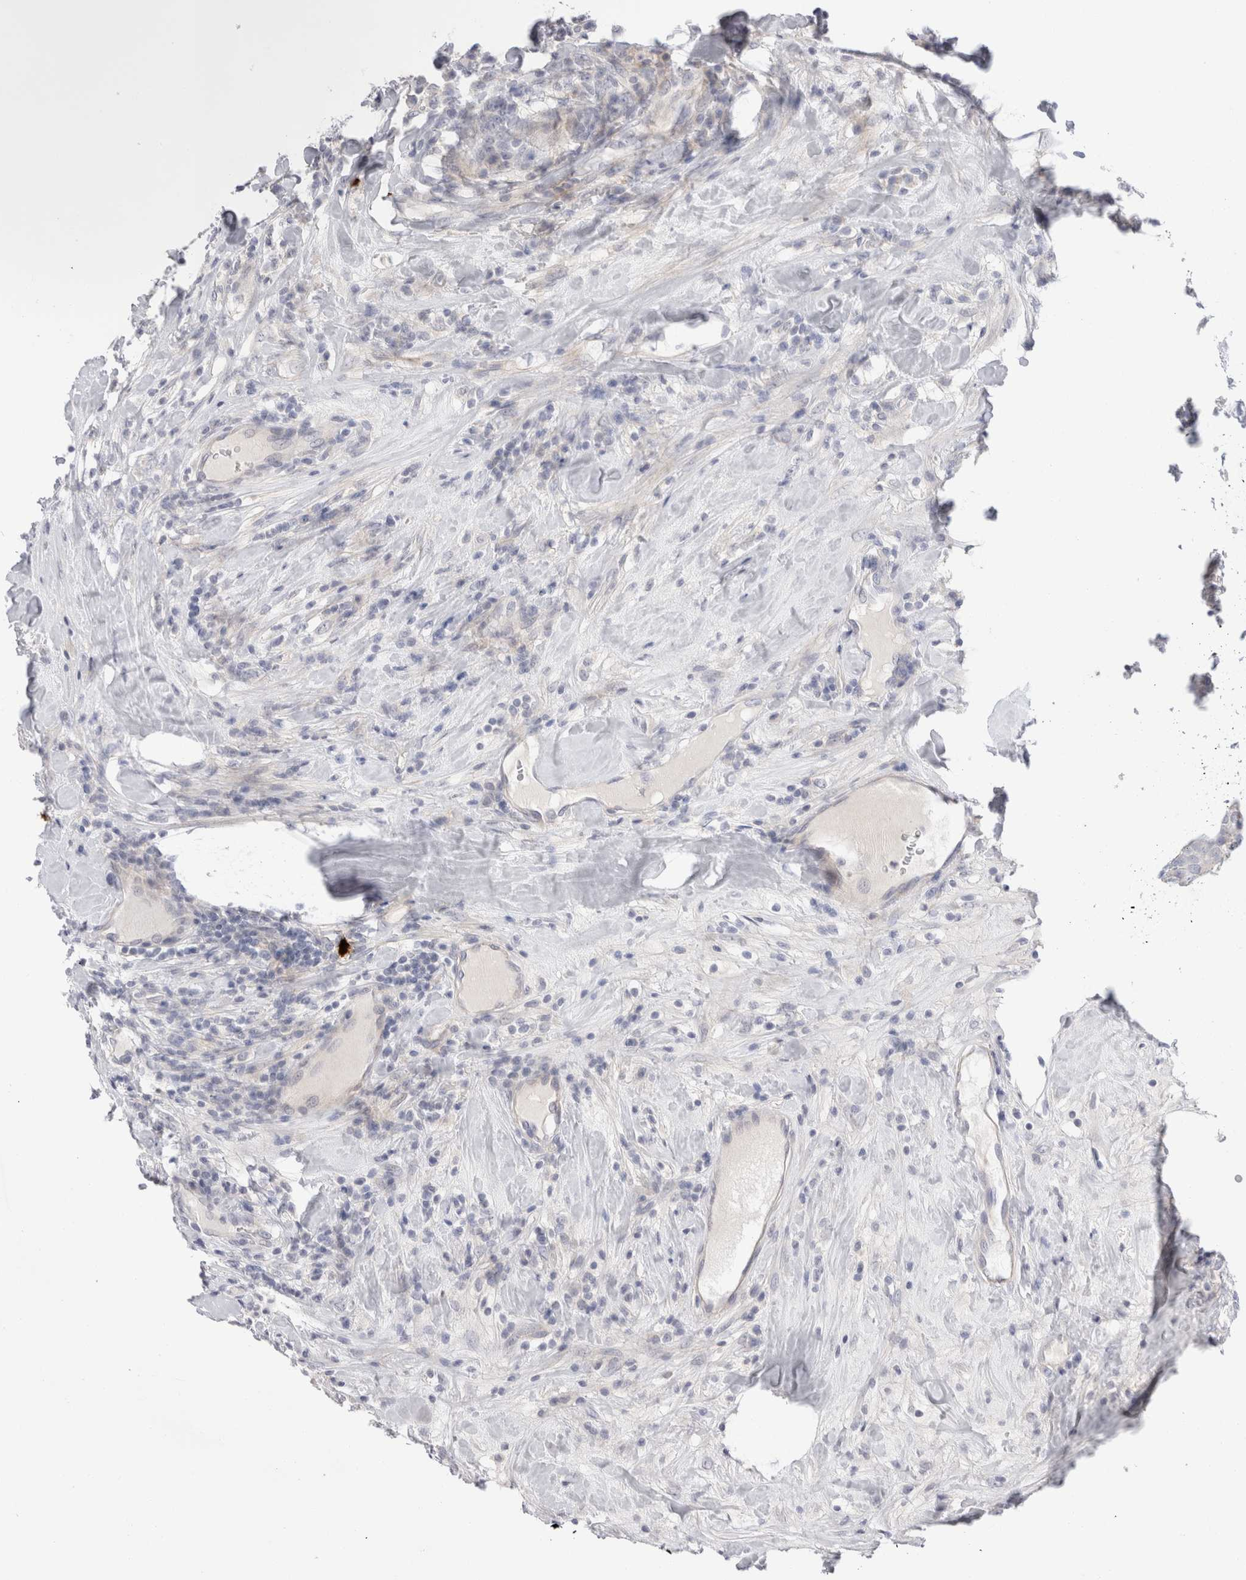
{"staining": {"intensity": "negative", "quantity": "none", "location": "none"}, "tissue": "breast cancer", "cell_type": "Tumor cells", "image_type": "cancer", "snomed": [{"axis": "morphology", "description": "Duct carcinoma"}, {"axis": "topography", "description": "Breast"}], "caption": "IHC histopathology image of neoplastic tissue: breast invasive ductal carcinoma stained with DAB reveals no significant protein expression in tumor cells.", "gene": "SPINK2", "patient": {"sex": "female", "age": 37}}